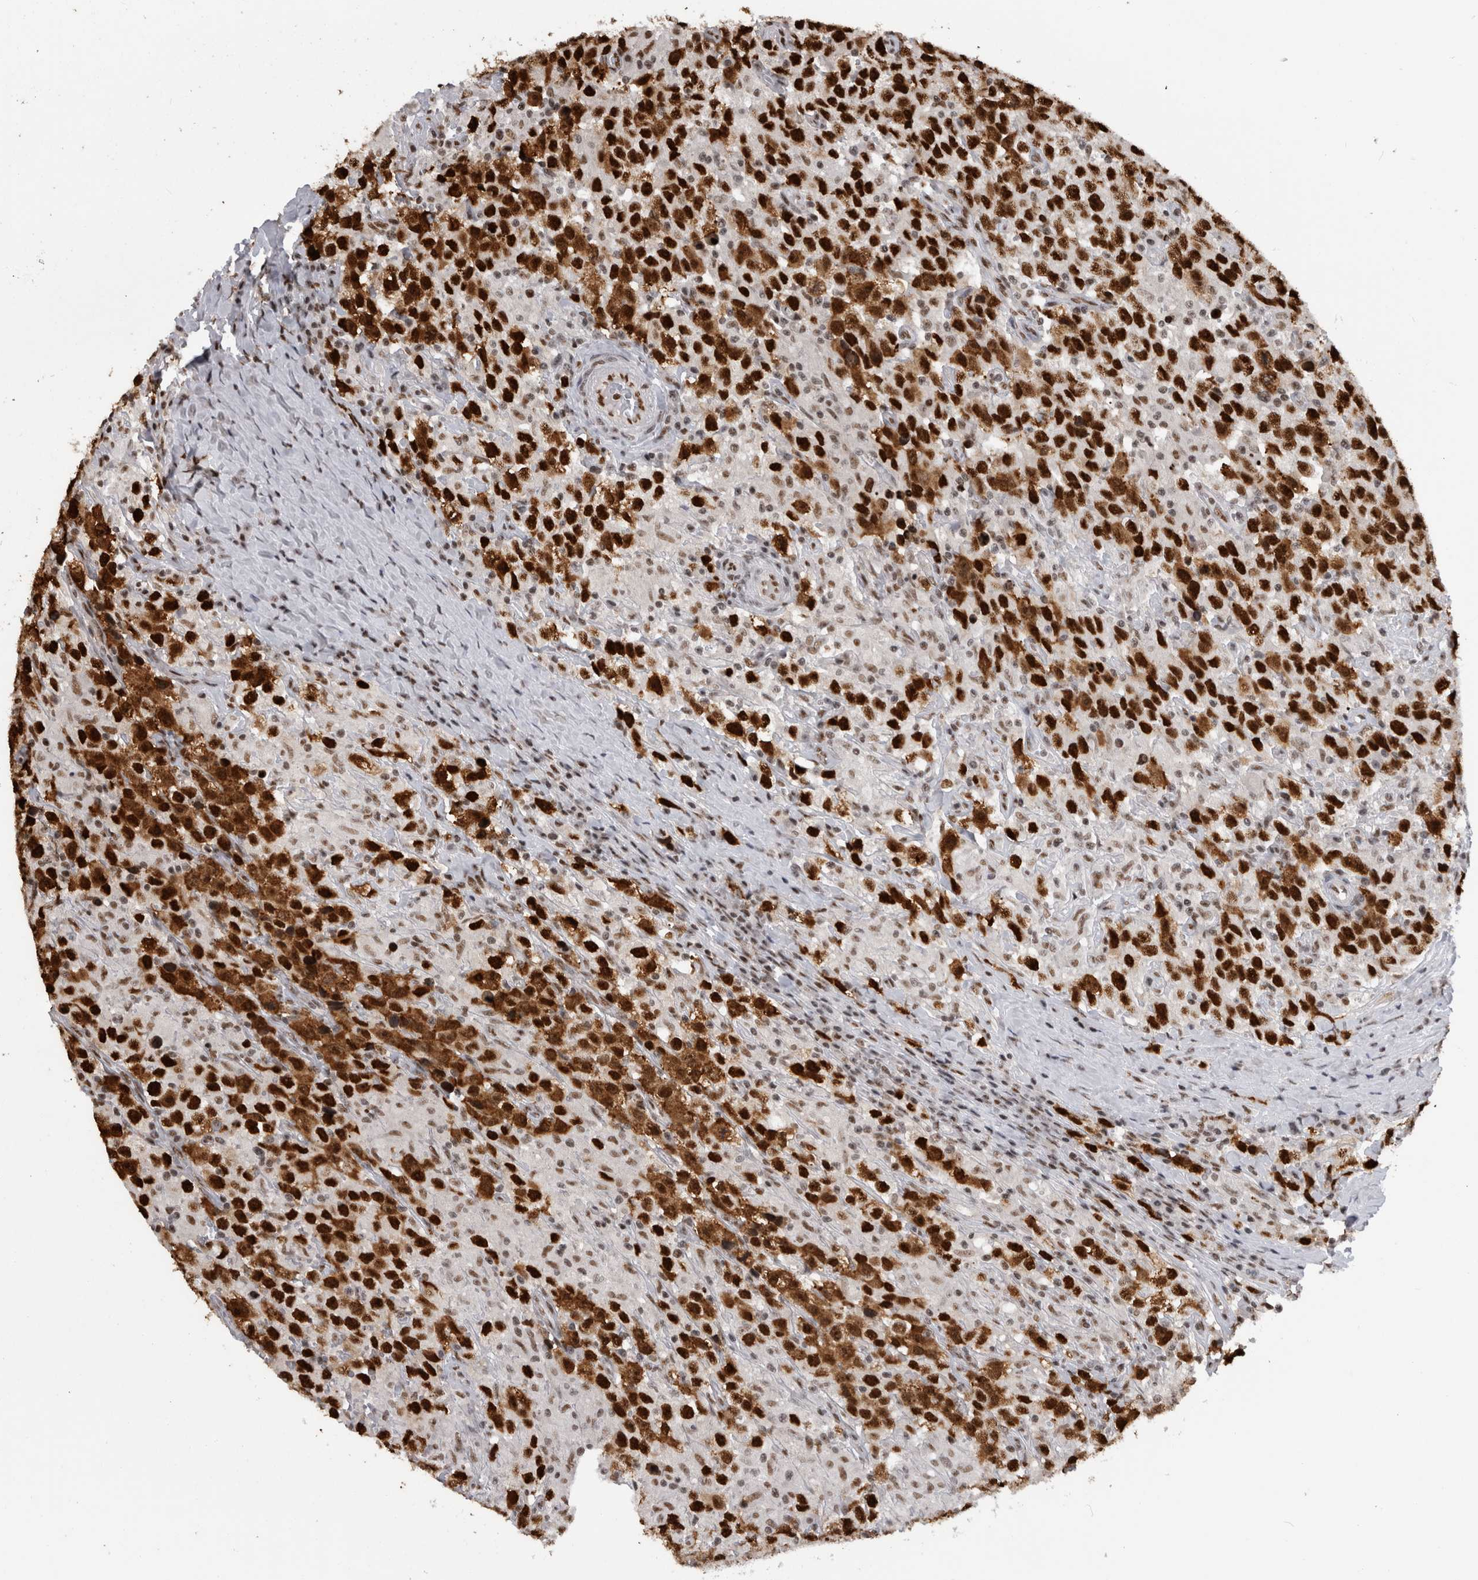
{"staining": {"intensity": "strong", "quantity": ">75%", "location": "nuclear"}, "tissue": "testis cancer", "cell_type": "Tumor cells", "image_type": "cancer", "snomed": [{"axis": "morphology", "description": "Seminoma, NOS"}, {"axis": "topography", "description": "Testis"}], "caption": "This histopathology image displays testis seminoma stained with immunohistochemistry (IHC) to label a protein in brown. The nuclear of tumor cells show strong positivity for the protein. Nuclei are counter-stained blue.", "gene": "ZSCAN2", "patient": {"sex": "male", "age": 41}}